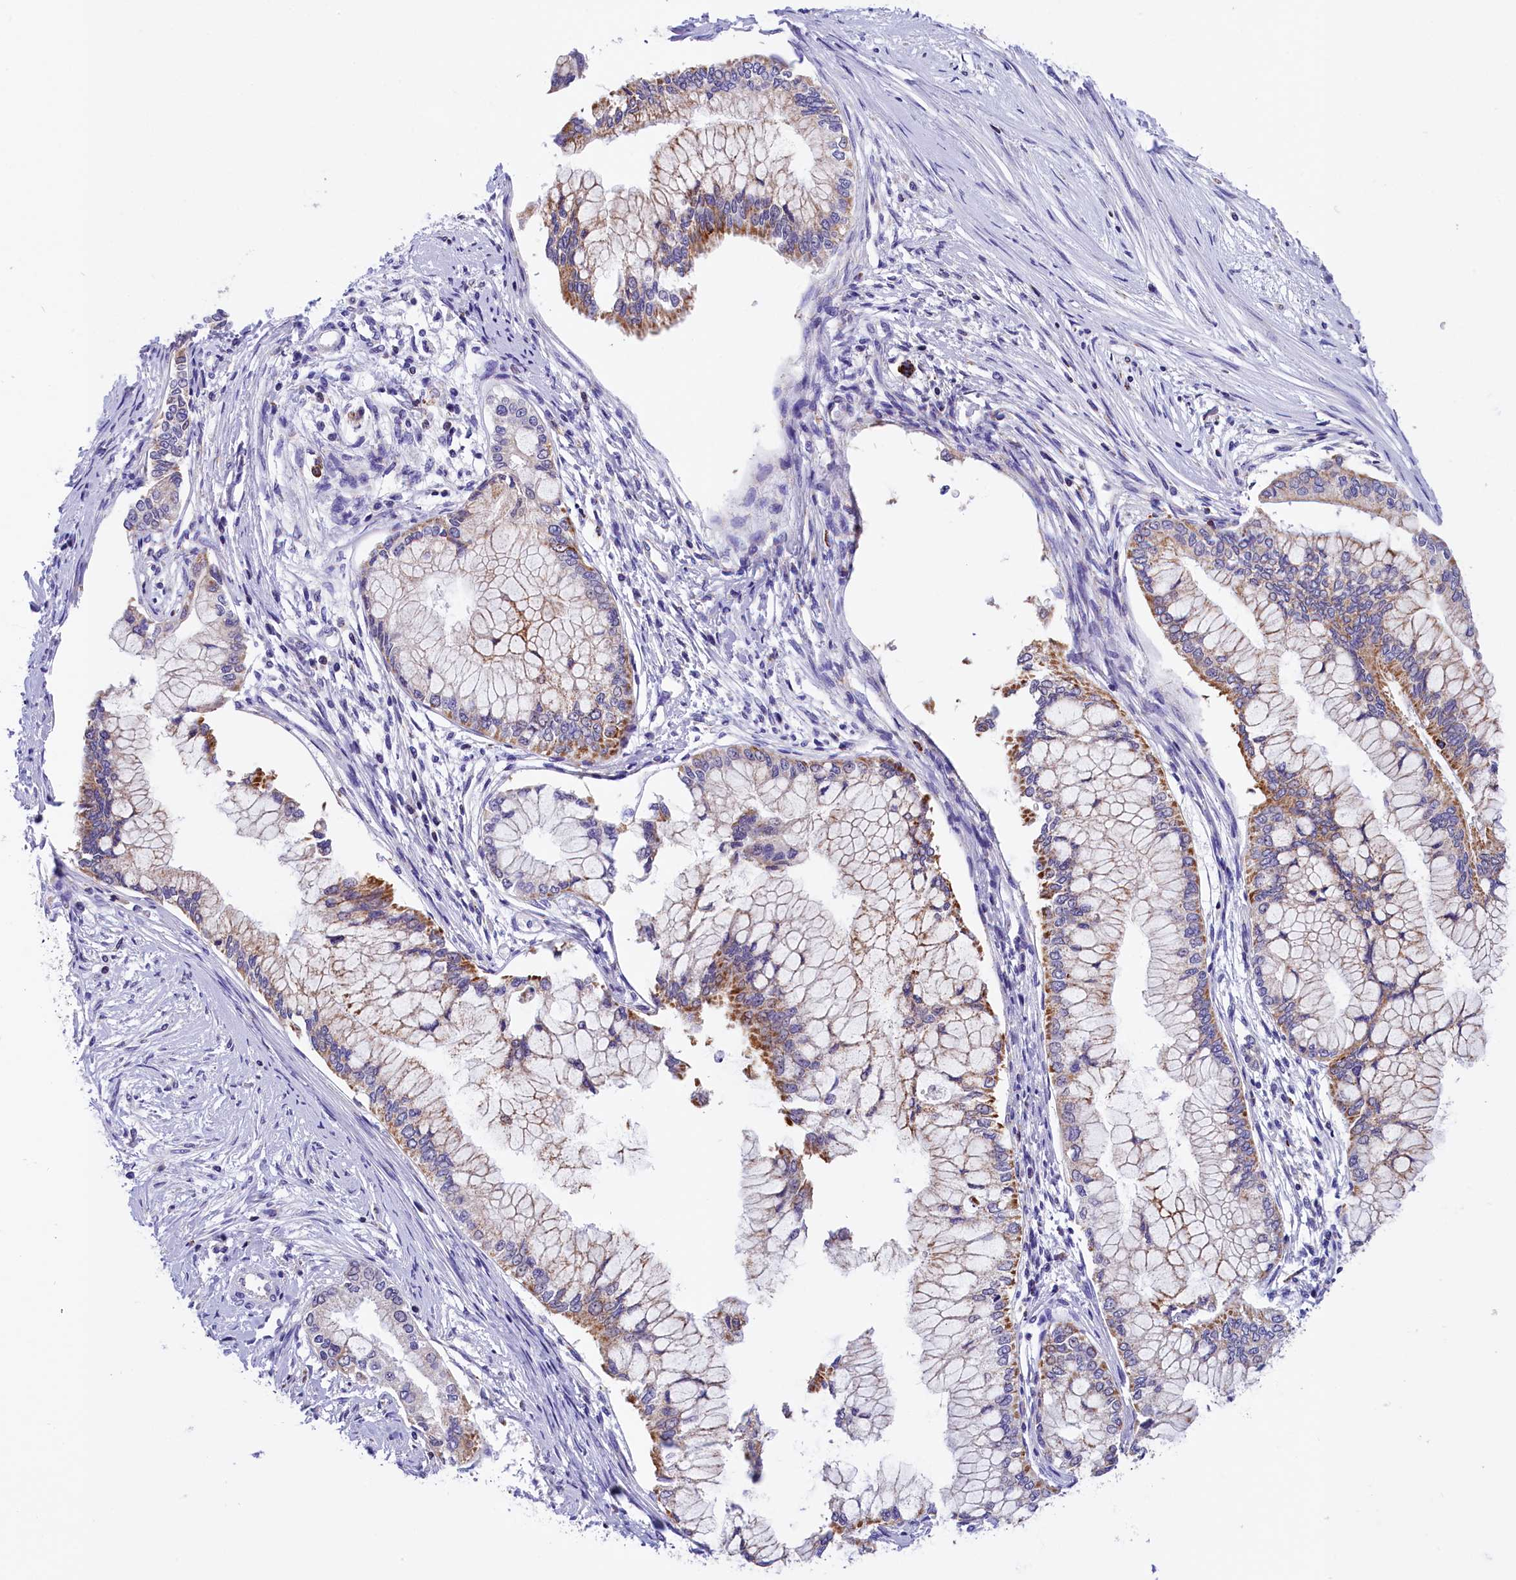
{"staining": {"intensity": "moderate", "quantity": "25%-75%", "location": "cytoplasmic/membranous"}, "tissue": "pancreatic cancer", "cell_type": "Tumor cells", "image_type": "cancer", "snomed": [{"axis": "morphology", "description": "Adenocarcinoma, NOS"}, {"axis": "topography", "description": "Pancreas"}], "caption": "Immunohistochemistry (IHC) photomicrograph of pancreatic cancer (adenocarcinoma) stained for a protein (brown), which displays medium levels of moderate cytoplasmic/membranous staining in about 25%-75% of tumor cells.", "gene": "ABAT", "patient": {"sex": "male", "age": 46}}